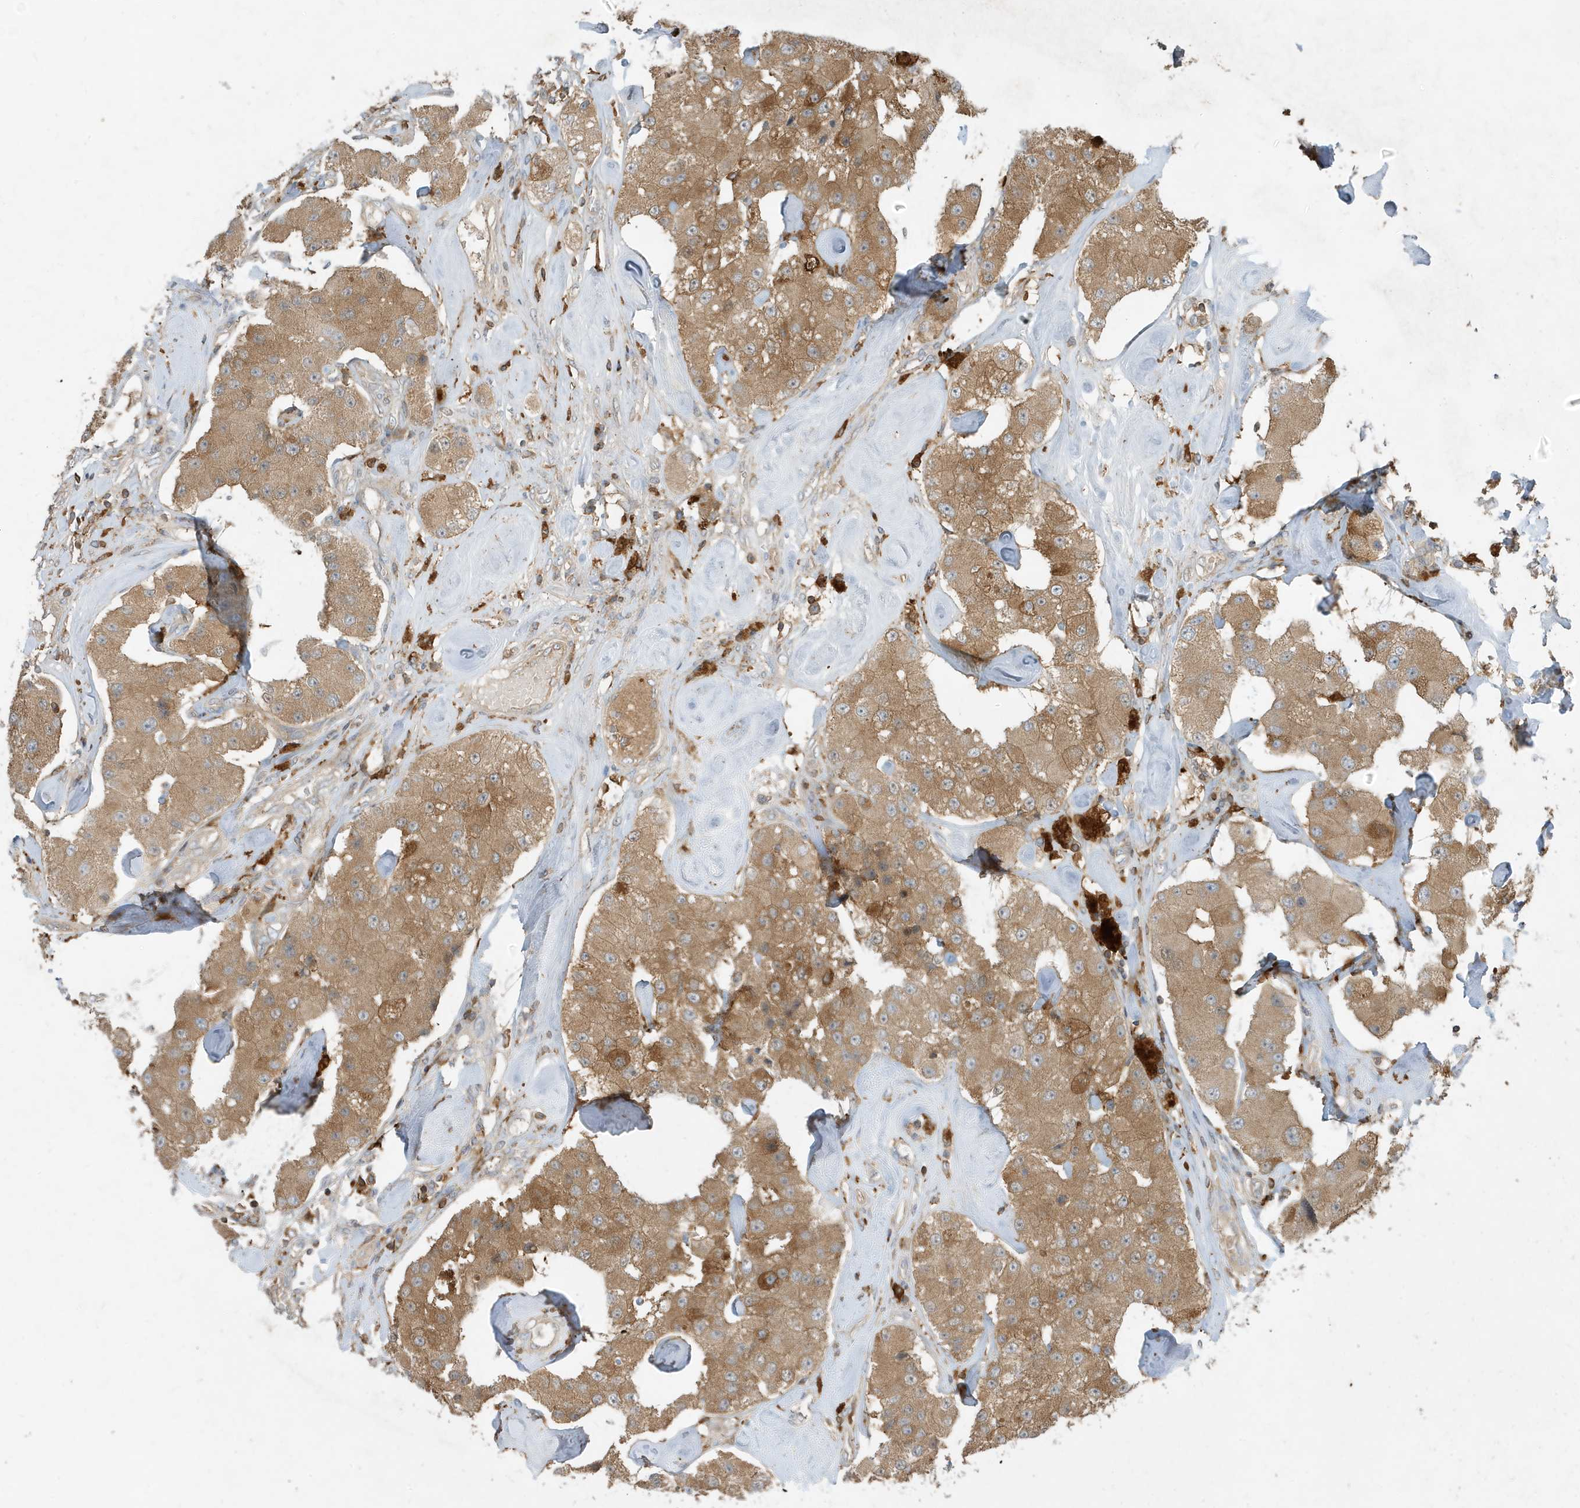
{"staining": {"intensity": "moderate", "quantity": ">75%", "location": "cytoplasmic/membranous"}, "tissue": "carcinoid", "cell_type": "Tumor cells", "image_type": "cancer", "snomed": [{"axis": "morphology", "description": "Carcinoid, malignant, NOS"}, {"axis": "topography", "description": "Pancreas"}], "caption": "IHC of carcinoid displays medium levels of moderate cytoplasmic/membranous positivity in approximately >75% of tumor cells. Nuclei are stained in blue.", "gene": "ABTB1", "patient": {"sex": "male", "age": 41}}